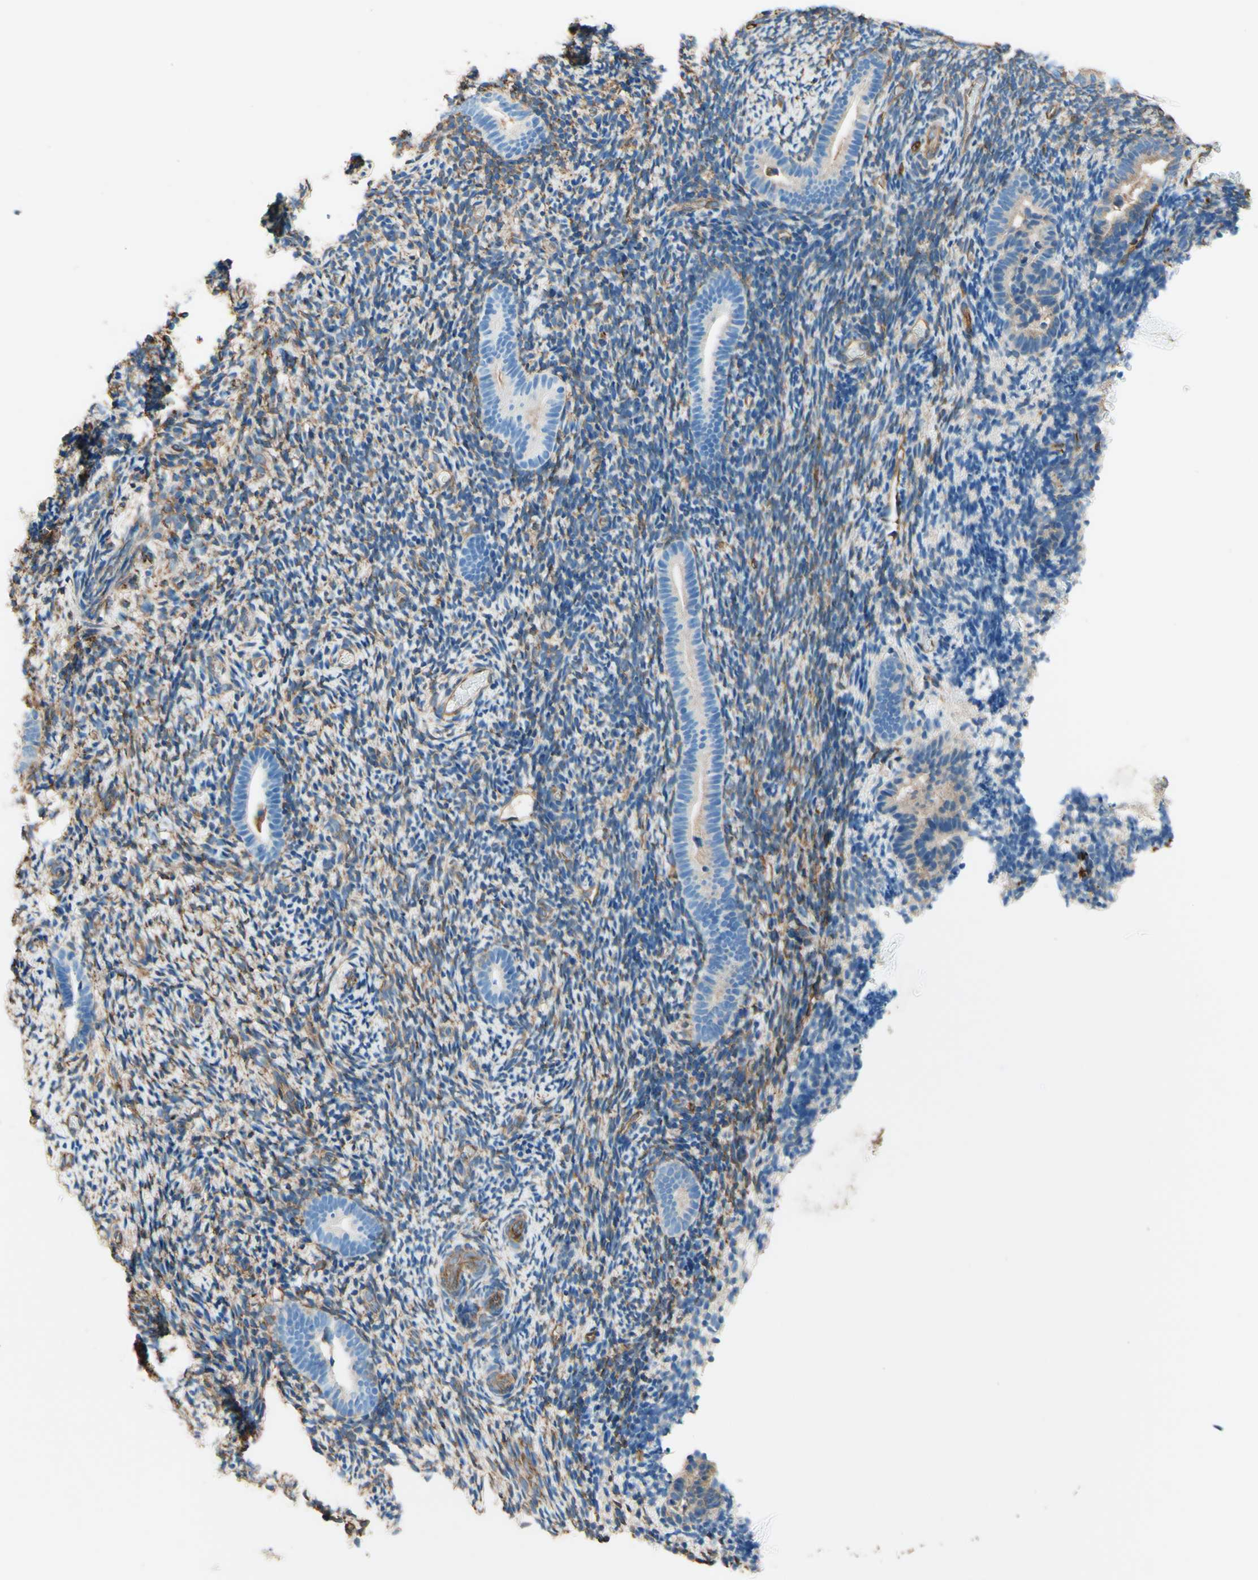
{"staining": {"intensity": "negative", "quantity": "none", "location": "none"}, "tissue": "endometrium", "cell_type": "Cells in endometrial stroma", "image_type": "normal", "snomed": [{"axis": "morphology", "description": "Normal tissue, NOS"}, {"axis": "topography", "description": "Endometrium"}], "caption": "DAB immunohistochemical staining of benign endometrium demonstrates no significant positivity in cells in endometrial stroma. The staining is performed using DAB brown chromogen with nuclei counter-stained in using hematoxylin.", "gene": "DPYSL3", "patient": {"sex": "female", "age": 51}}